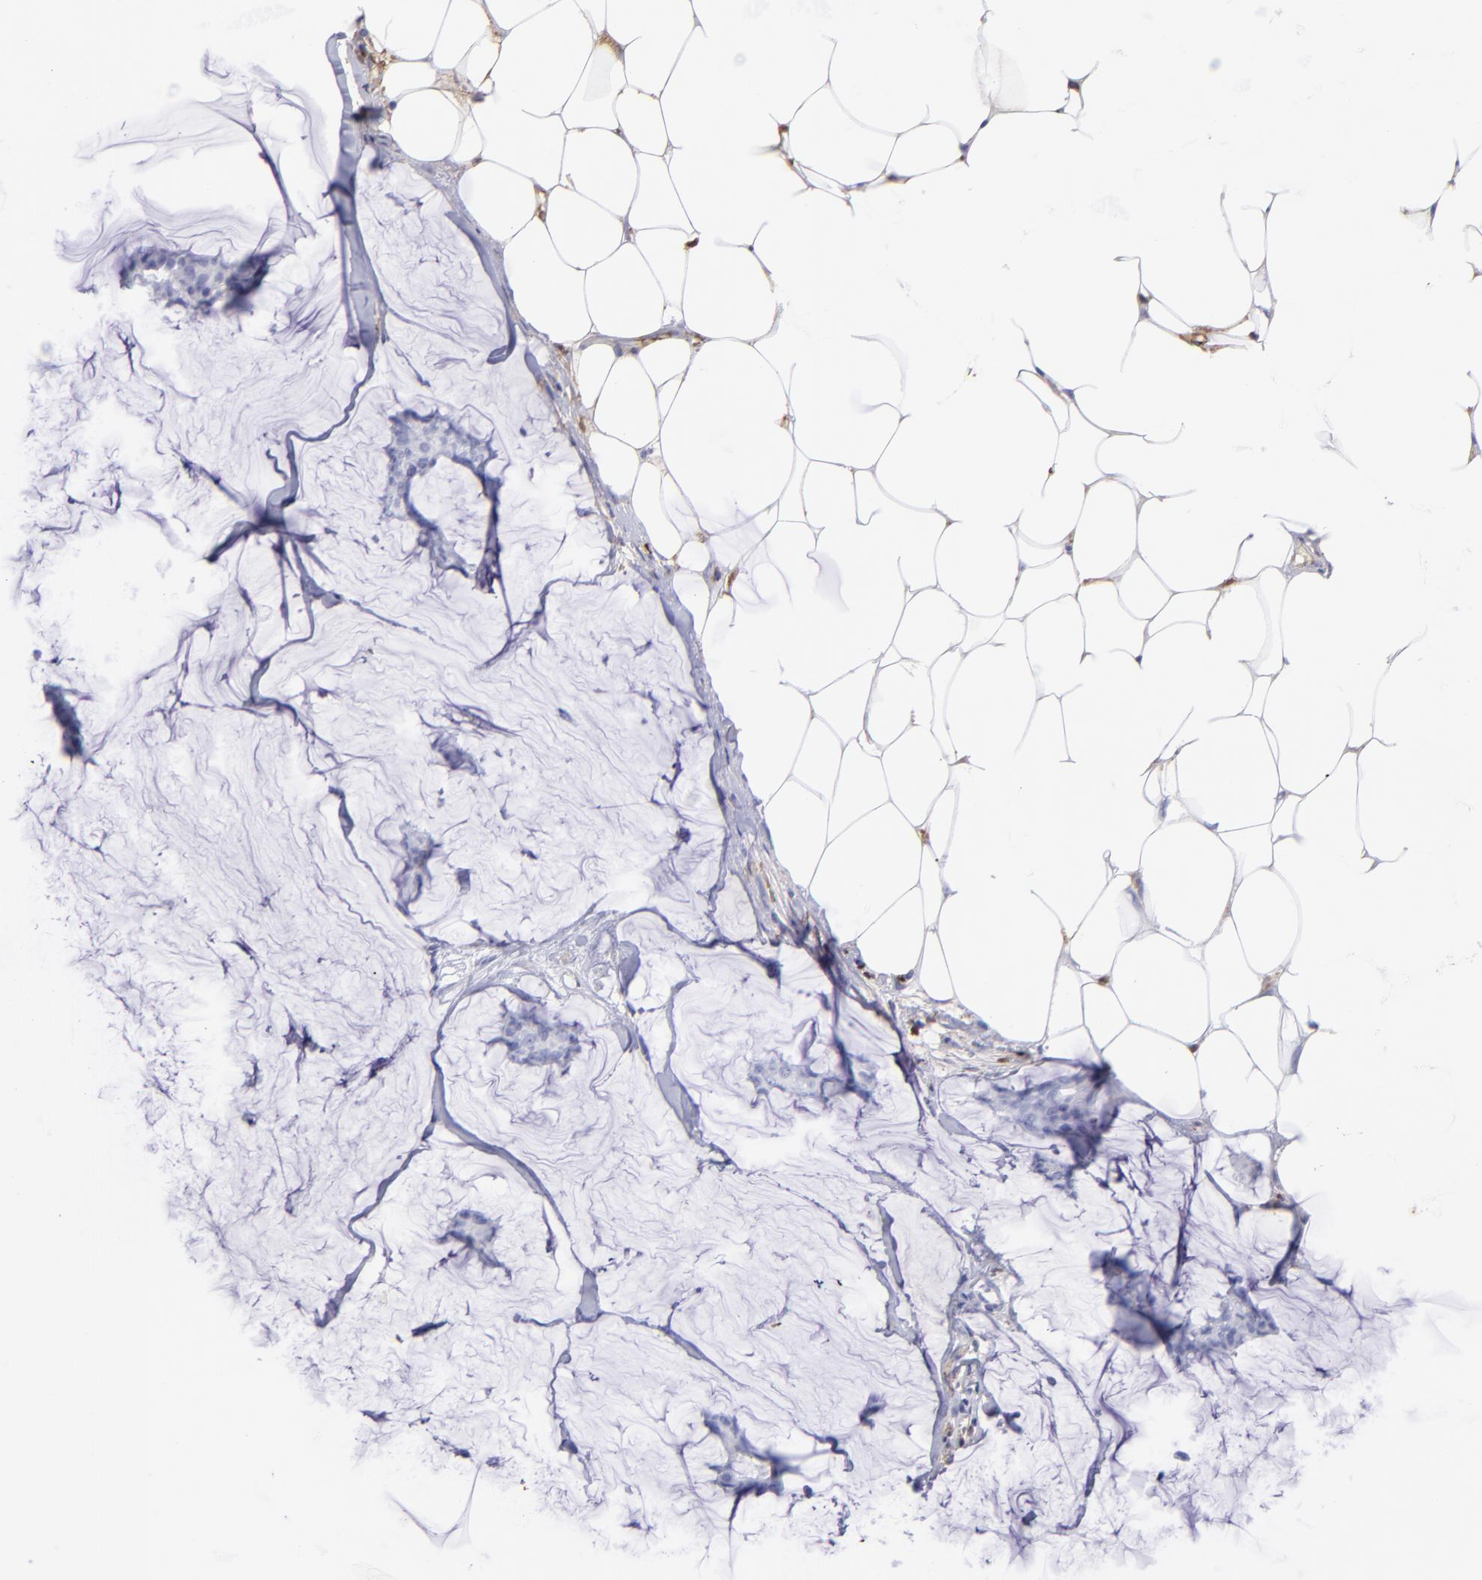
{"staining": {"intensity": "negative", "quantity": "none", "location": "none"}, "tissue": "breast cancer", "cell_type": "Tumor cells", "image_type": "cancer", "snomed": [{"axis": "morphology", "description": "Duct carcinoma"}, {"axis": "topography", "description": "Breast"}], "caption": "There is no significant positivity in tumor cells of breast intraductal carcinoma. (DAB (3,3'-diaminobenzidine) immunohistochemistry with hematoxylin counter stain).", "gene": "FGB", "patient": {"sex": "female", "age": 93}}